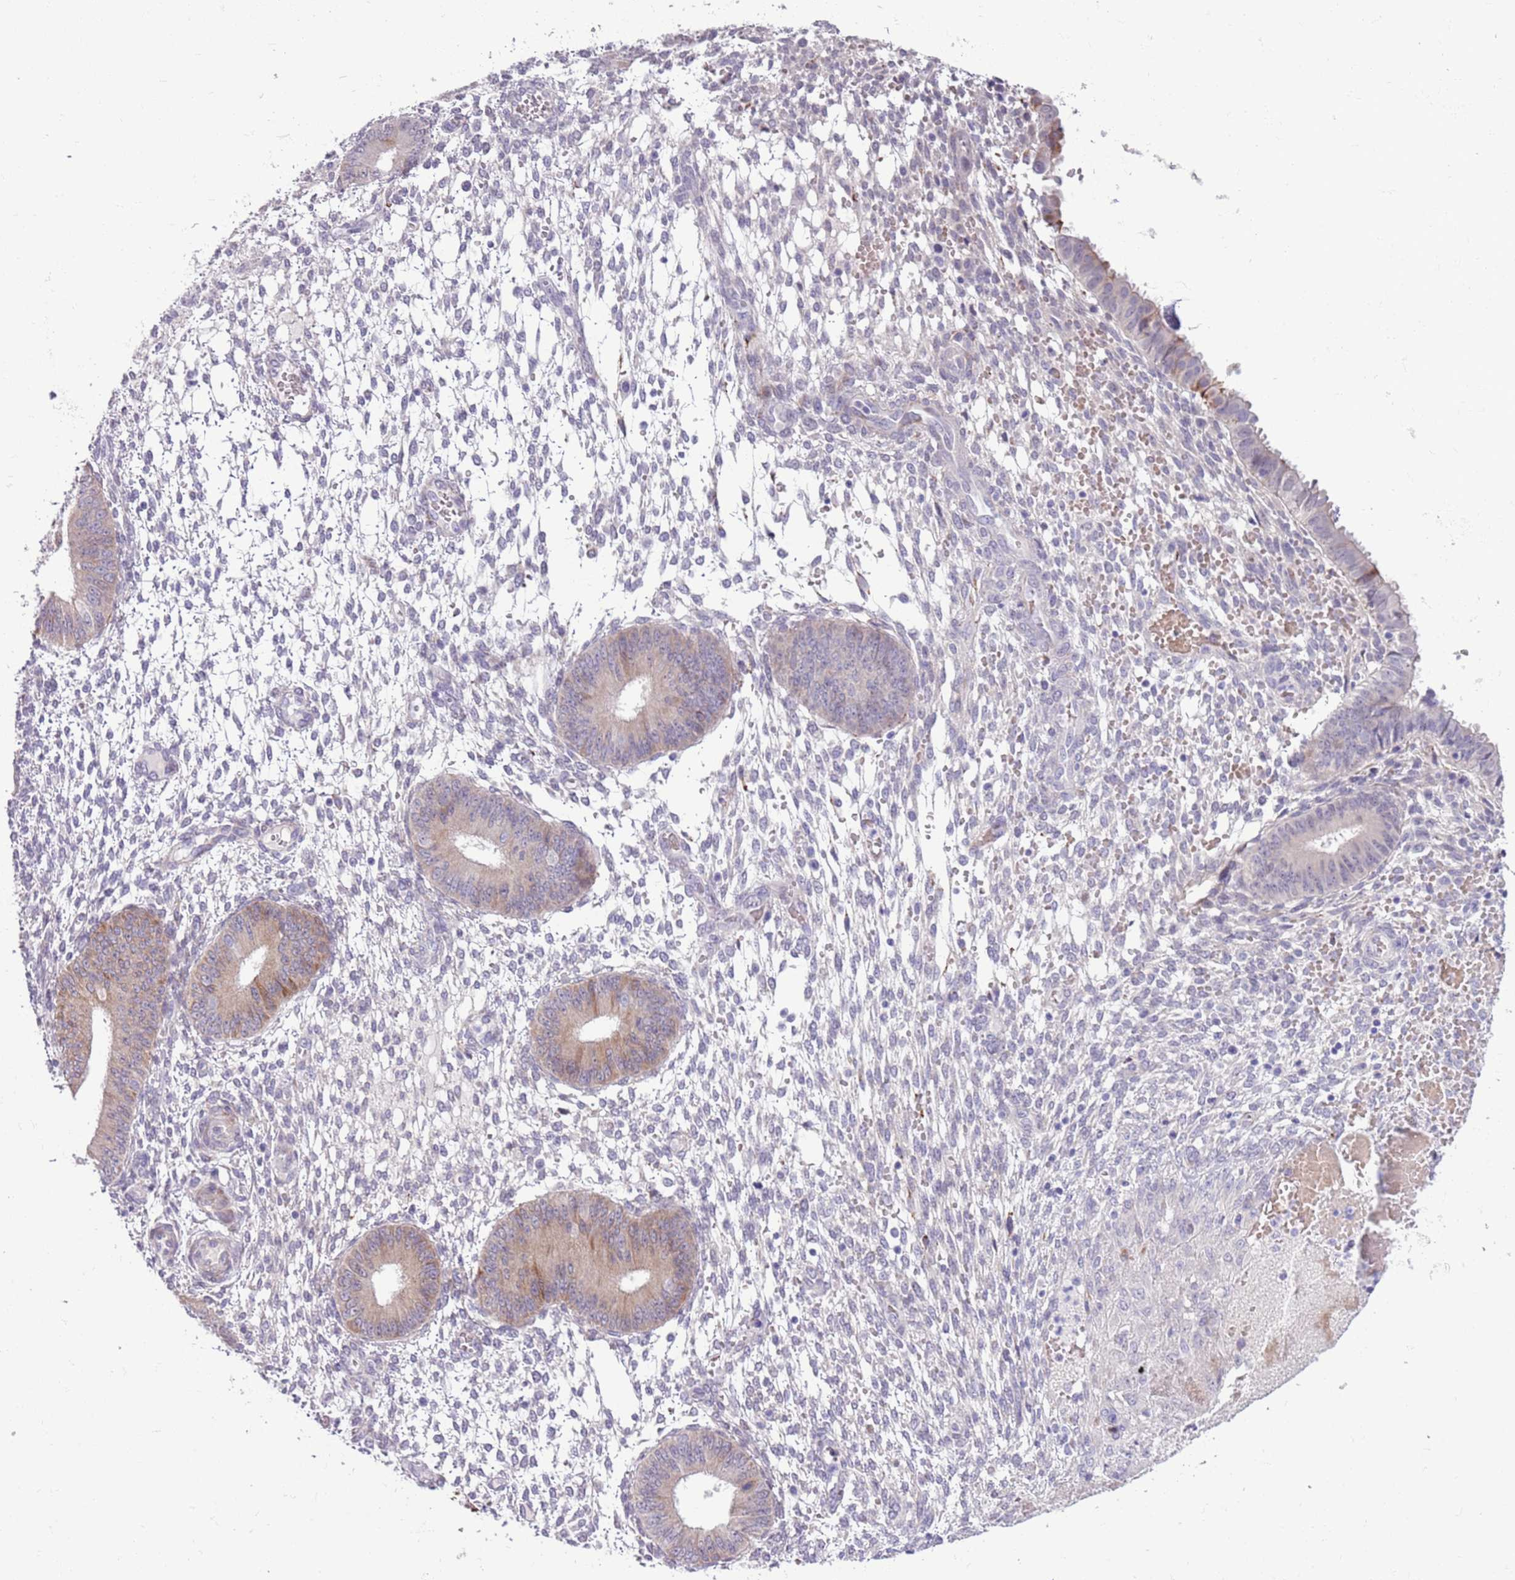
{"staining": {"intensity": "moderate", "quantity": "<25%", "location": "cytoplasmic/membranous"}, "tissue": "endometrium", "cell_type": "Cells in endometrial stroma", "image_type": "normal", "snomed": [{"axis": "morphology", "description": "Normal tissue, NOS"}, {"axis": "topography", "description": "Endometrium"}], "caption": "IHC (DAB (3,3'-diaminobenzidine)) staining of normal human endometrium exhibits moderate cytoplasmic/membranous protein expression in about <25% of cells in endometrial stroma.", "gene": "MRPL32", "patient": {"sex": "female", "age": 49}}